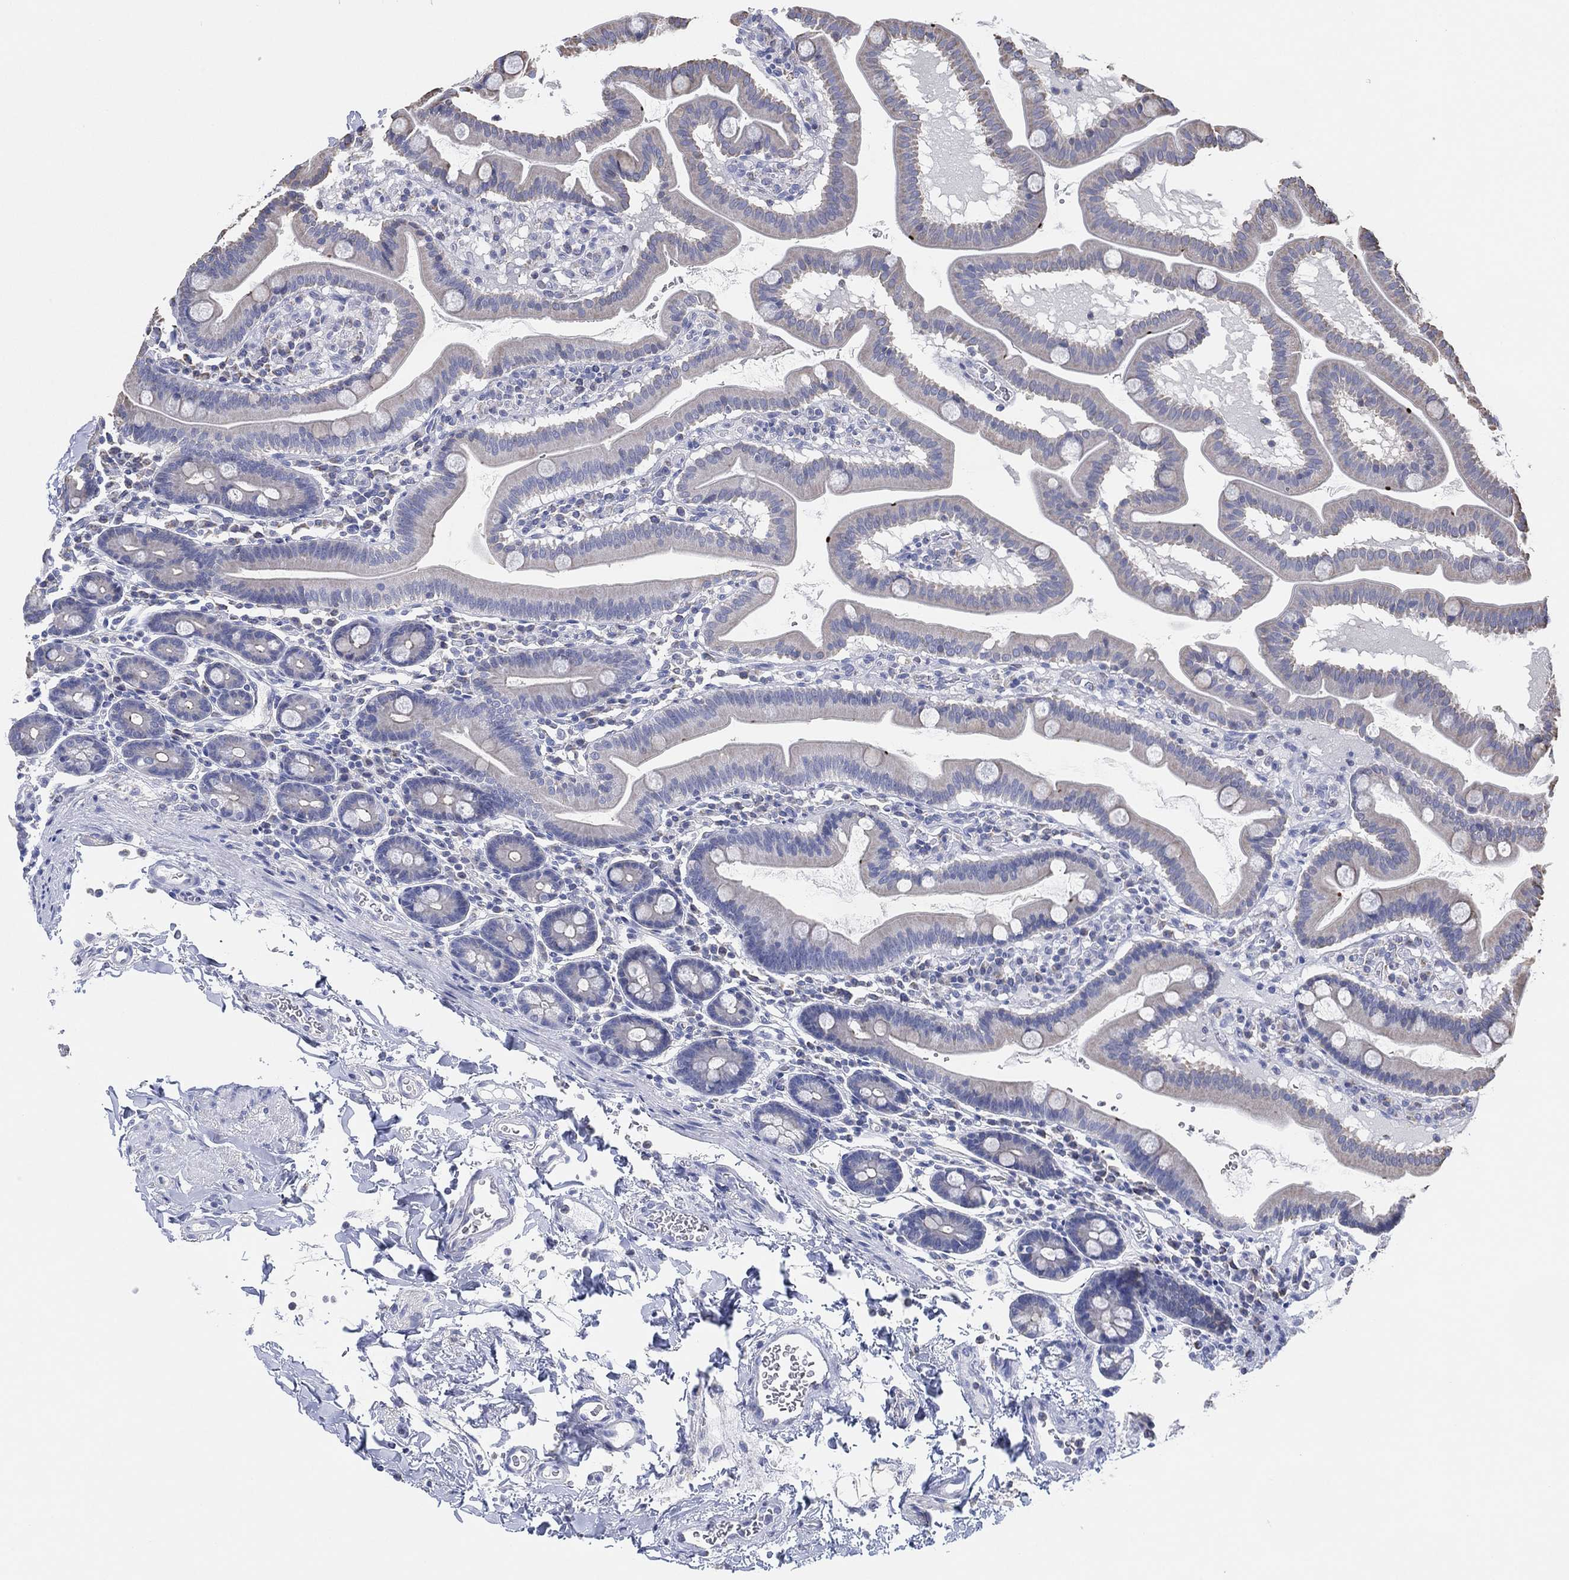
{"staining": {"intensity": "negative", "quantity": "none", "location": "none"}, "tissue": "duodenum", "cell_type": "Glandular cells", "image_type": "normal", "snomed": [{"axis": "morphology", "description": "Normal tissue, NOS"}, {"axis": "topography", "description": "Duodenum"}], "caption": "Human duodenum stained for a protein using immunohistochemistry (IHC) reveals no staining in glandular cells.", "gene": "CFTR", "patient": {"sex": "male", "age": 59}}